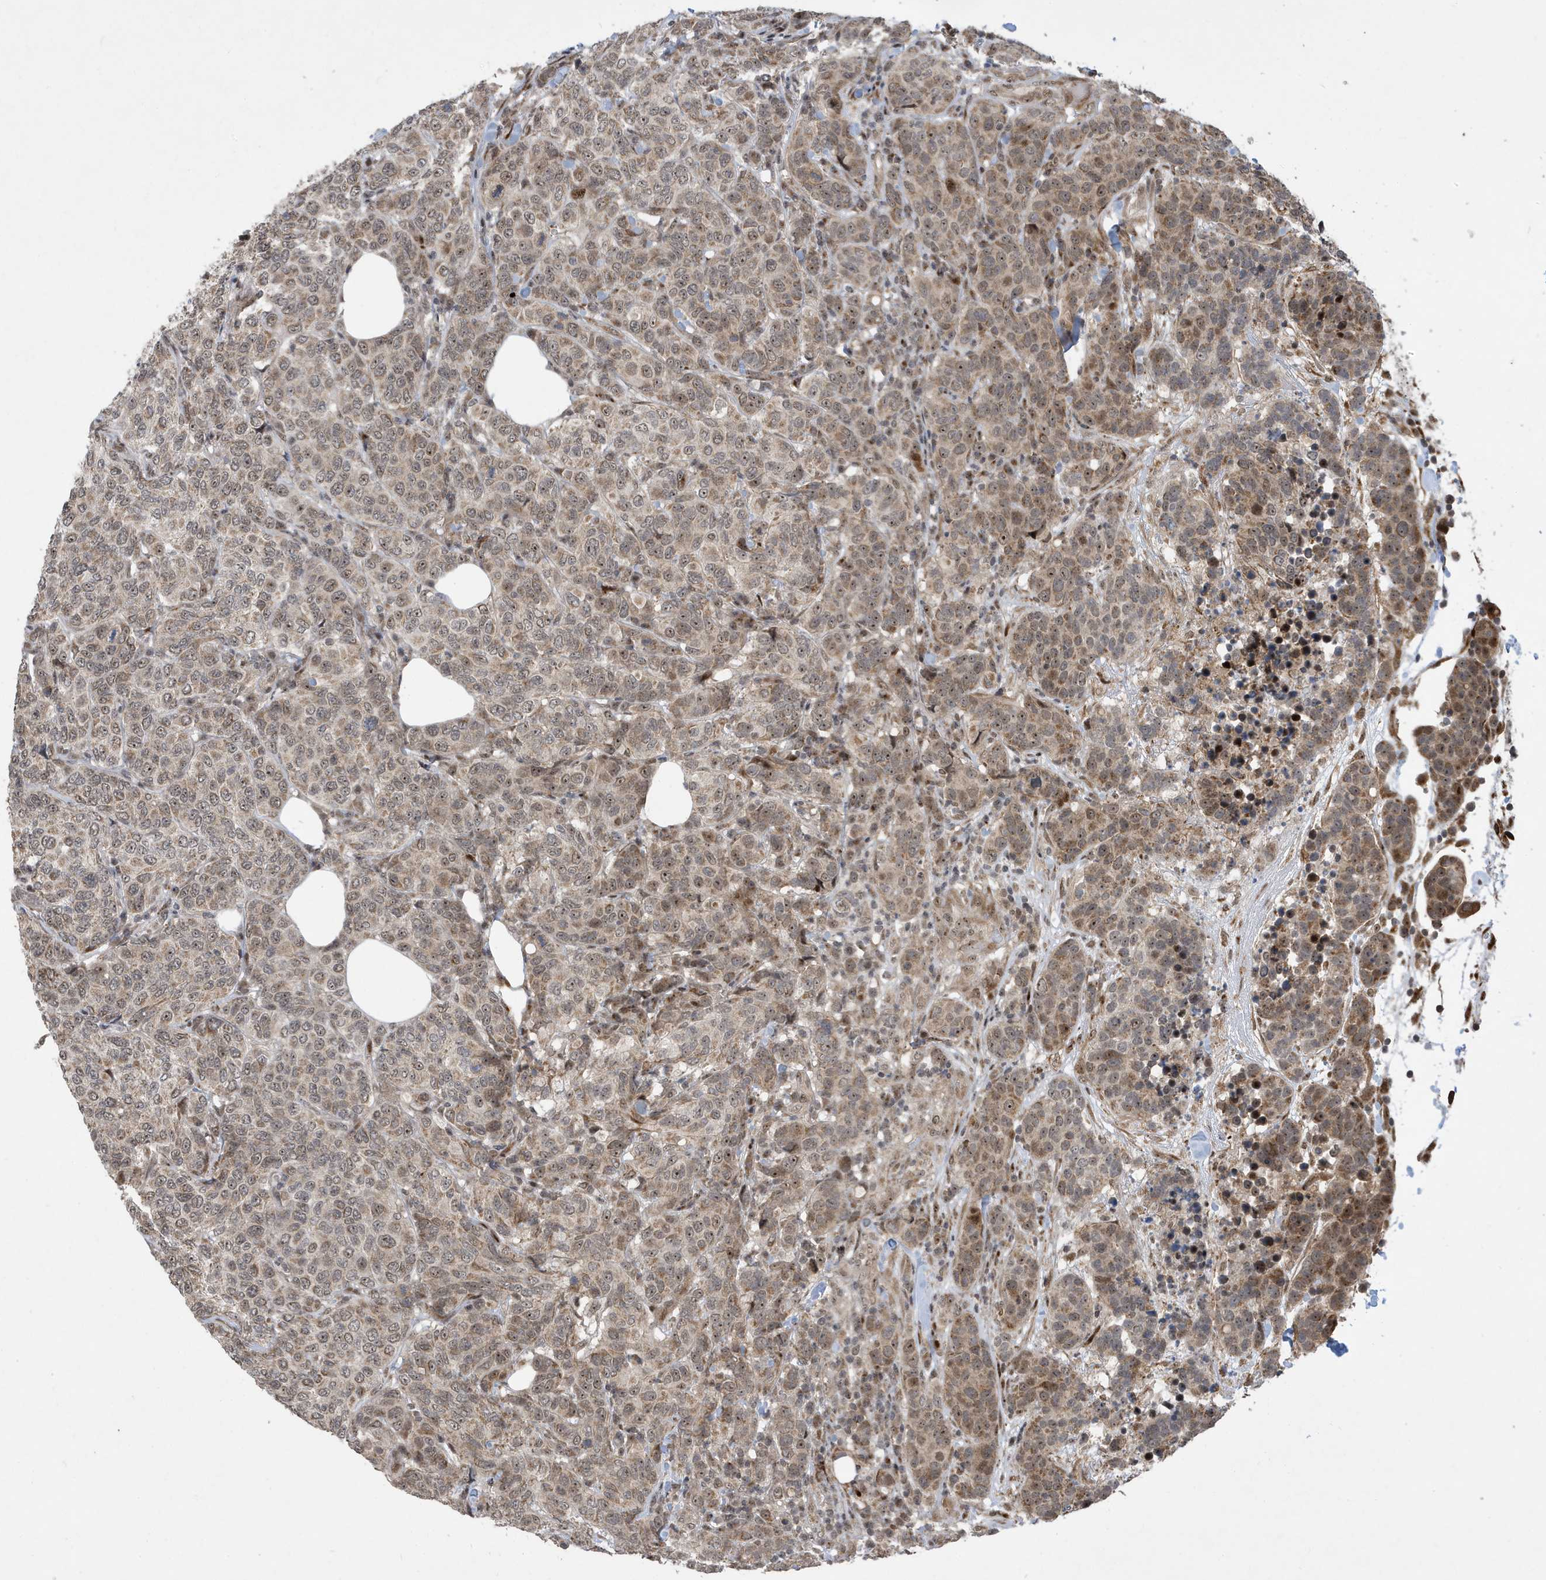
{"staining": {"intensity": "moderate", "quantity": "25%-75%", "location": "cytoplasmic/membranous,nuclear"}, "tissue": "breast cancer", "cell_type": "Tumor cells", "image_type": "cancer", "snomed": [{"axis": "morphology", "description": "Duct carcinoma"}, {"axis": "topography", "description": "Breast"}], "caption": "Immunohistochemistry image of human breast cancer (intraductal carcinoma) stained for a protein (brown), which exhibits medium levels of moderate cytoplasmic/membranous and nuclear positivity in approximately 25%-75% of tumor cells.", "gene": "FAM9B", "patient": {"sex": "female", "age": 55}}